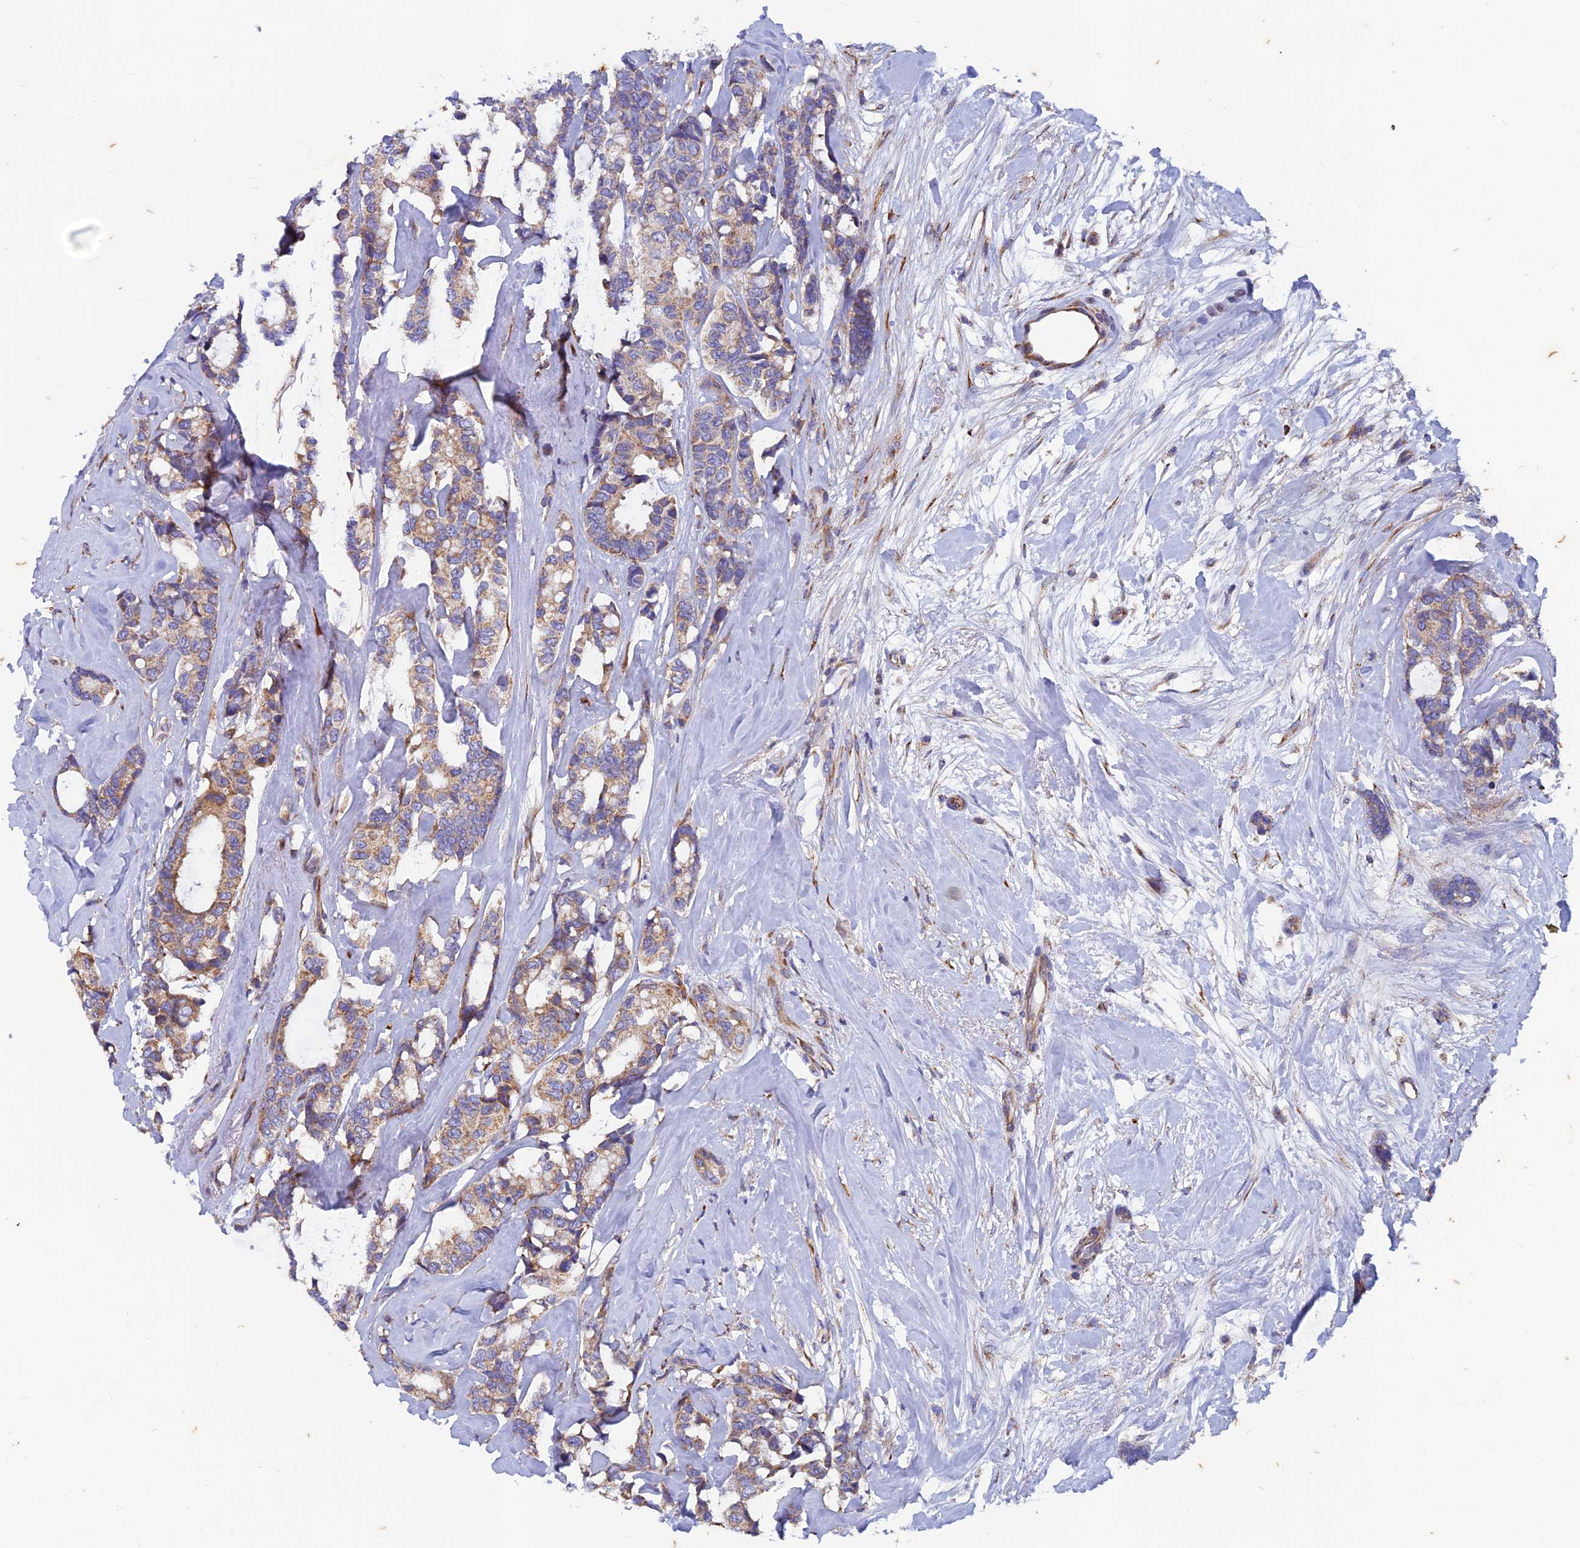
{"staining": {"intensity": "weak", "quantity": "25%-75%", "location": "cytoplasmic/membranous"}, "tissue": "breast cancer", "cell_type": "Tumor cells", "image_type": "cancer", "snomed": [{"axis": "morphology", "description": "Duct carcinoma"}, {"axis": "topography", "description": "Breast"}], "caption": "Brown immunohistochemical staining in human breast cancer reveals weak cytoplasmic/membranous expression in about 25%-75% of tumor cells.", "gene": "AP4S1", "patient": {"sex": "female", "age": 87}}